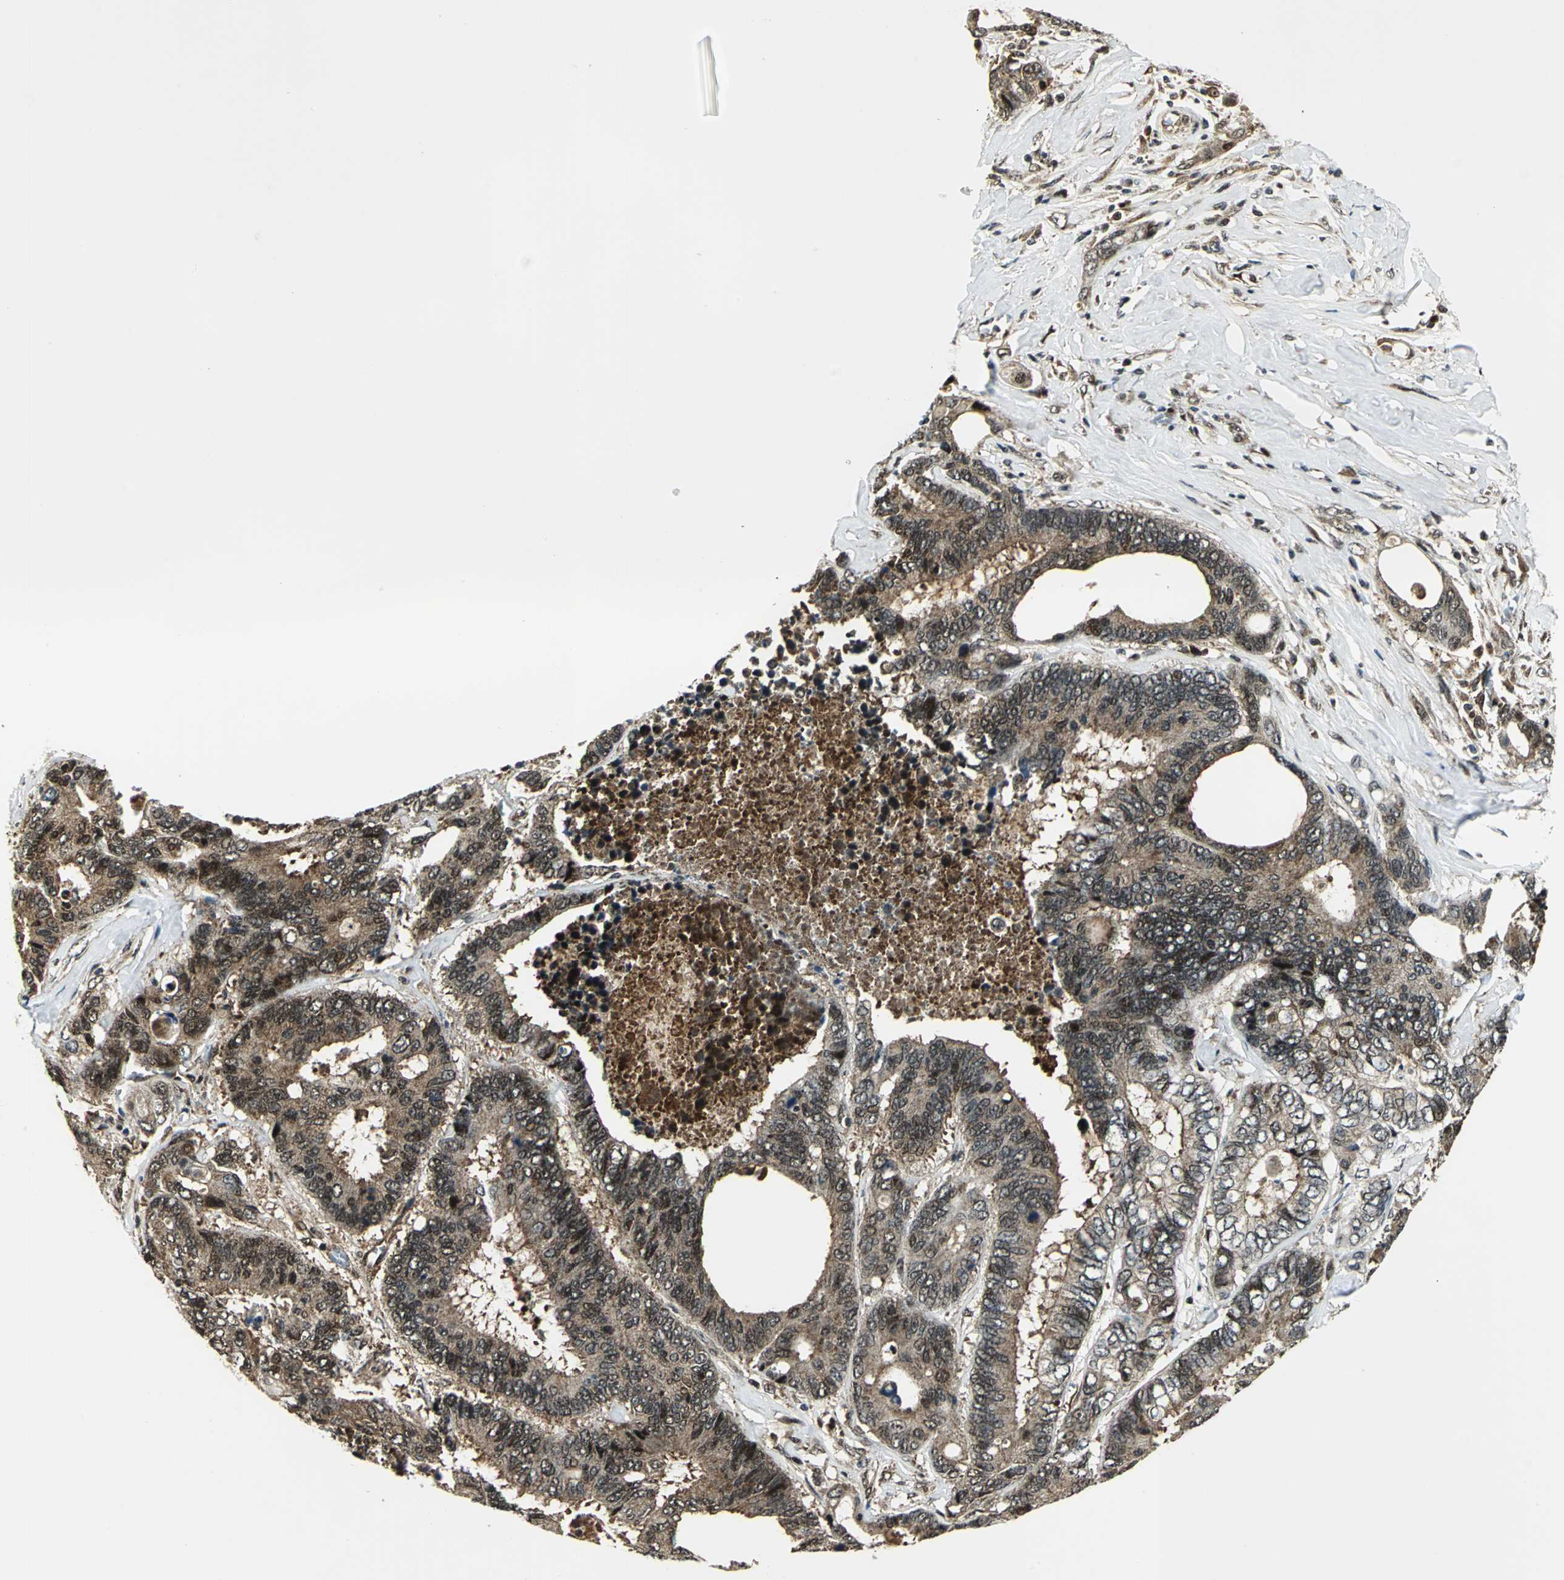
{"staining": {"intensity": "moderate", "quantity": ">75%", "location": "cytoplasmic/membranous,nuclear"}, "tissue": "colorectal cancer", "cell_type": "Tumor cells", "image_type": "cancer", "snomed": [{"axis": "morphology", "description": "Adenocarcinoma, NOS"}, {"axis": "topography", "description": "Rectum"}], "caption": "Immunohistochemical staining of adenocarcinoma (colorectal) exhibits moderate cytoplasmic/membranous and nuclear protein staining in about >75% of tumor cells.", "gene": "COPS5", "patient": {"sex": "male", "age": 55}}